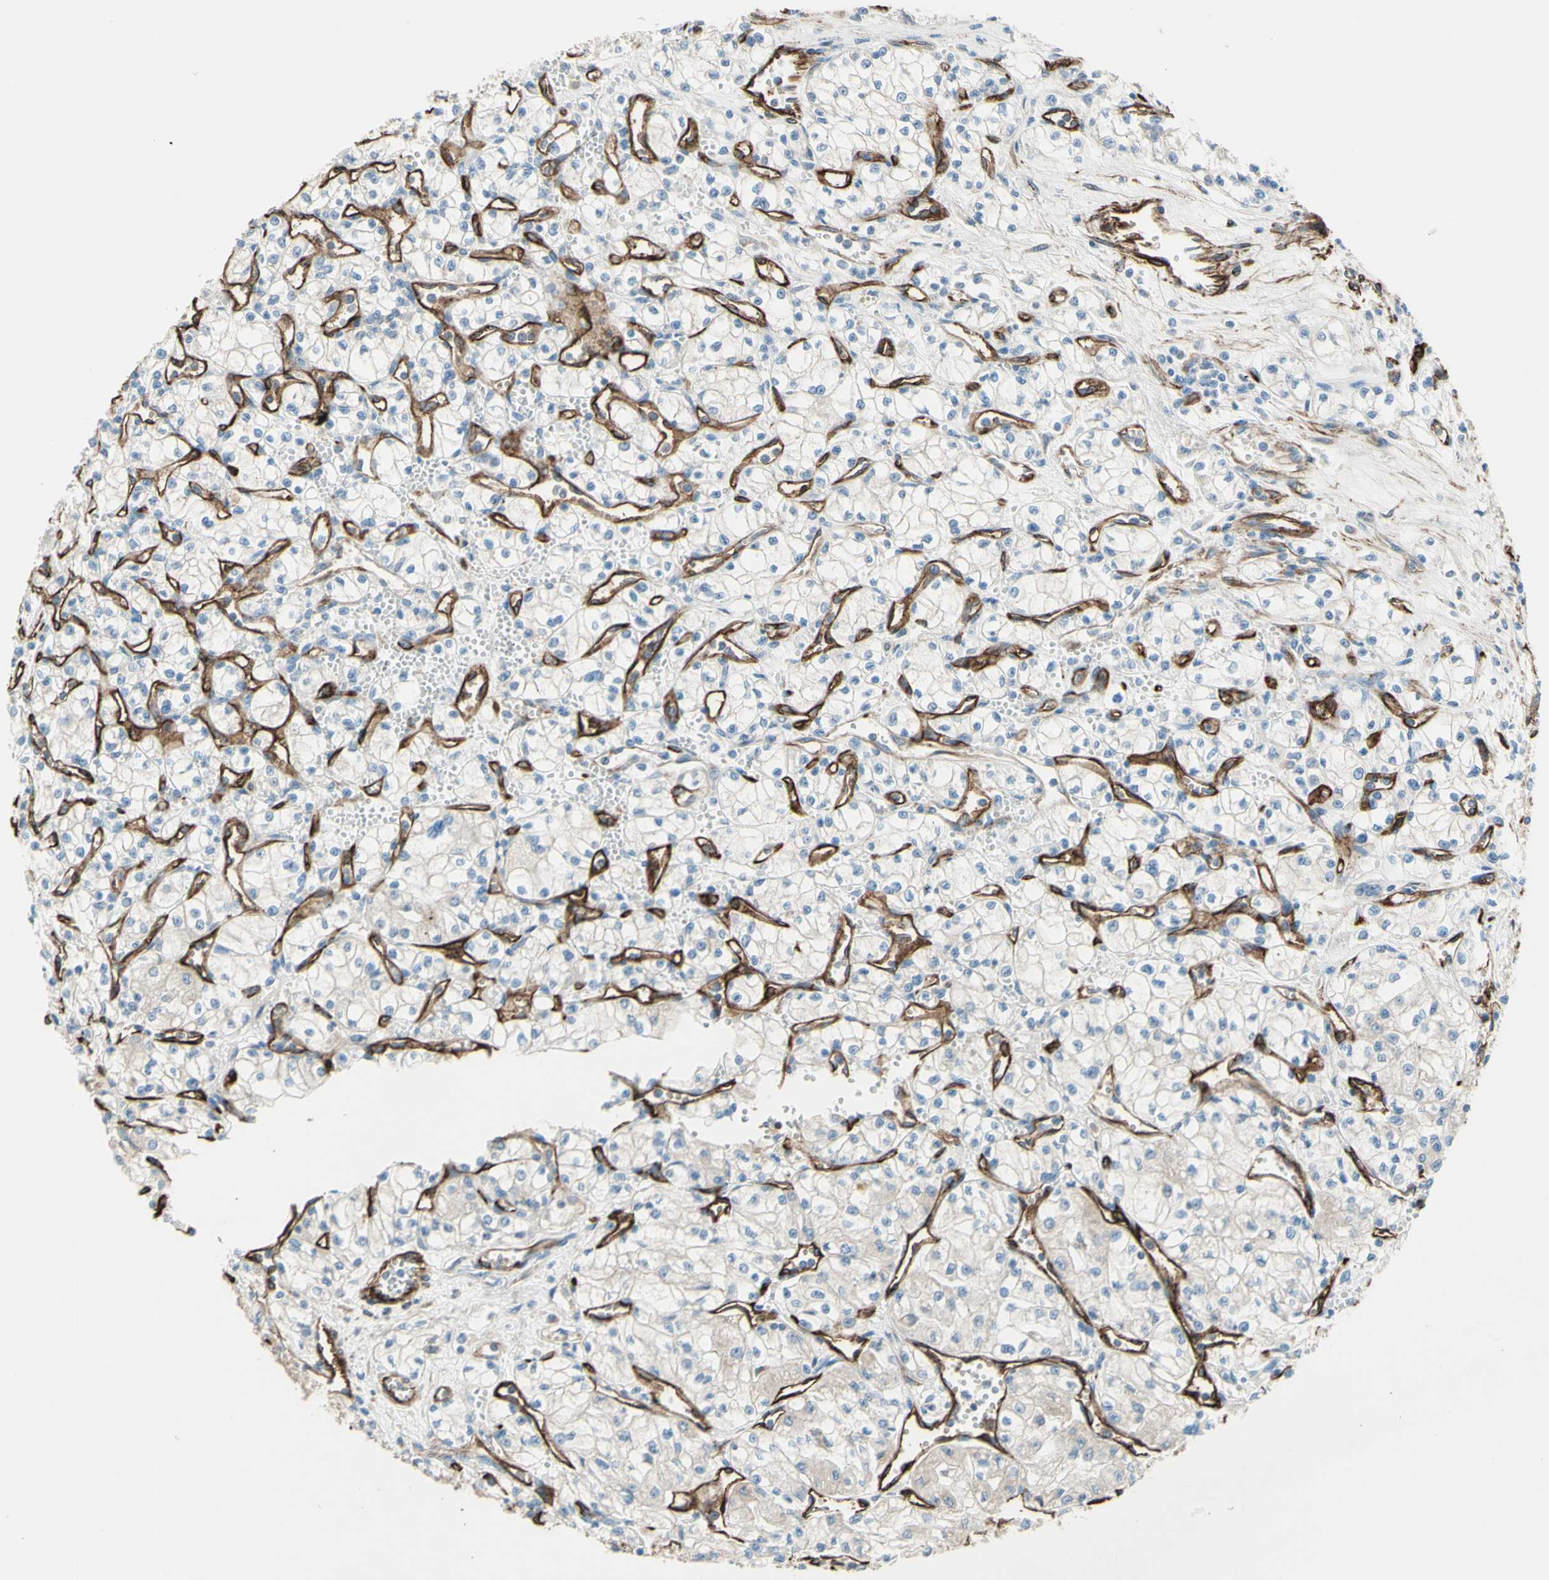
{"staining": {"intensity": "negative", "quantity": "none", "location": "none"}, "tissue": "renal cancer", "cell_type": "Tumor cells", "image_type": "cancer", "snomed": [{"axis": "morphology", "description": "Normal tissue, NOS"}, {"axis": "morphology", "description": "Adenocarcinoma, NOS"}, {"axis": "topography", "description": "Kidney"}], "caption": "The image reveals no staining of tumor cells in renal adenocarcinoma. (DAB (3,3'-diaminobenzidine) immunohistochemistry (IHC) visualized using brightfield microscopy, high magnification).", "gene": "TRAF2", "patient": {"sex": "male", "age": 59}}